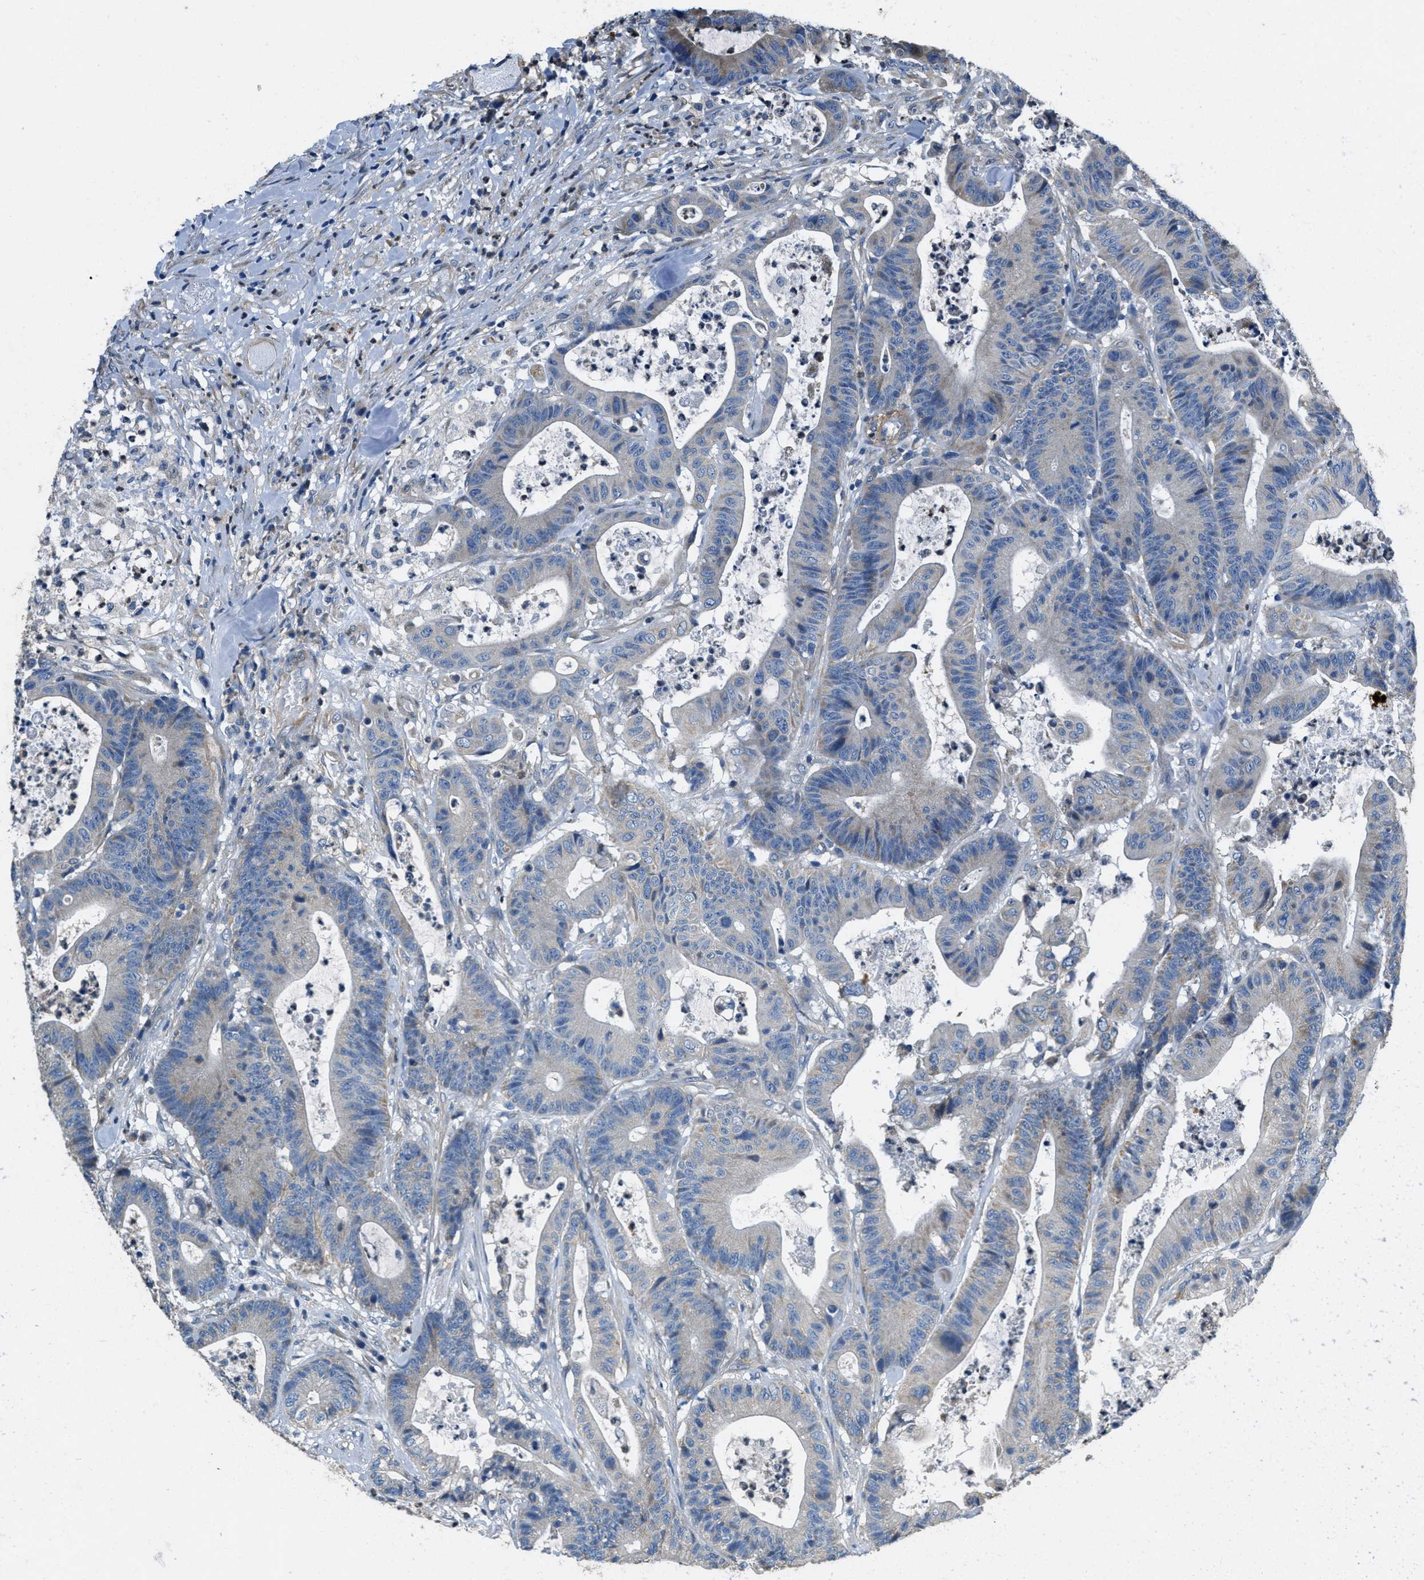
{"staining": {"intensity": "weak", "quantity": "<25%", "location": "cytoplasmic/membranous"}, "tissue": "colorectal cancer", "cell_type": "Tumor cells", "image_type": "cancer", "snomed": [{"axis": "morphology", "description": "Adenocarcinoma, NOS"}, {"axis": "topography", "description": "Colon"}], "caption": "Immunohistochemistry (IHC) of human colorectal cancer (adenocarcinoma) exhibits no expression in tumor cells.", "gene": "TOMM70", "patient": {"sex": "female", "age": 84}}